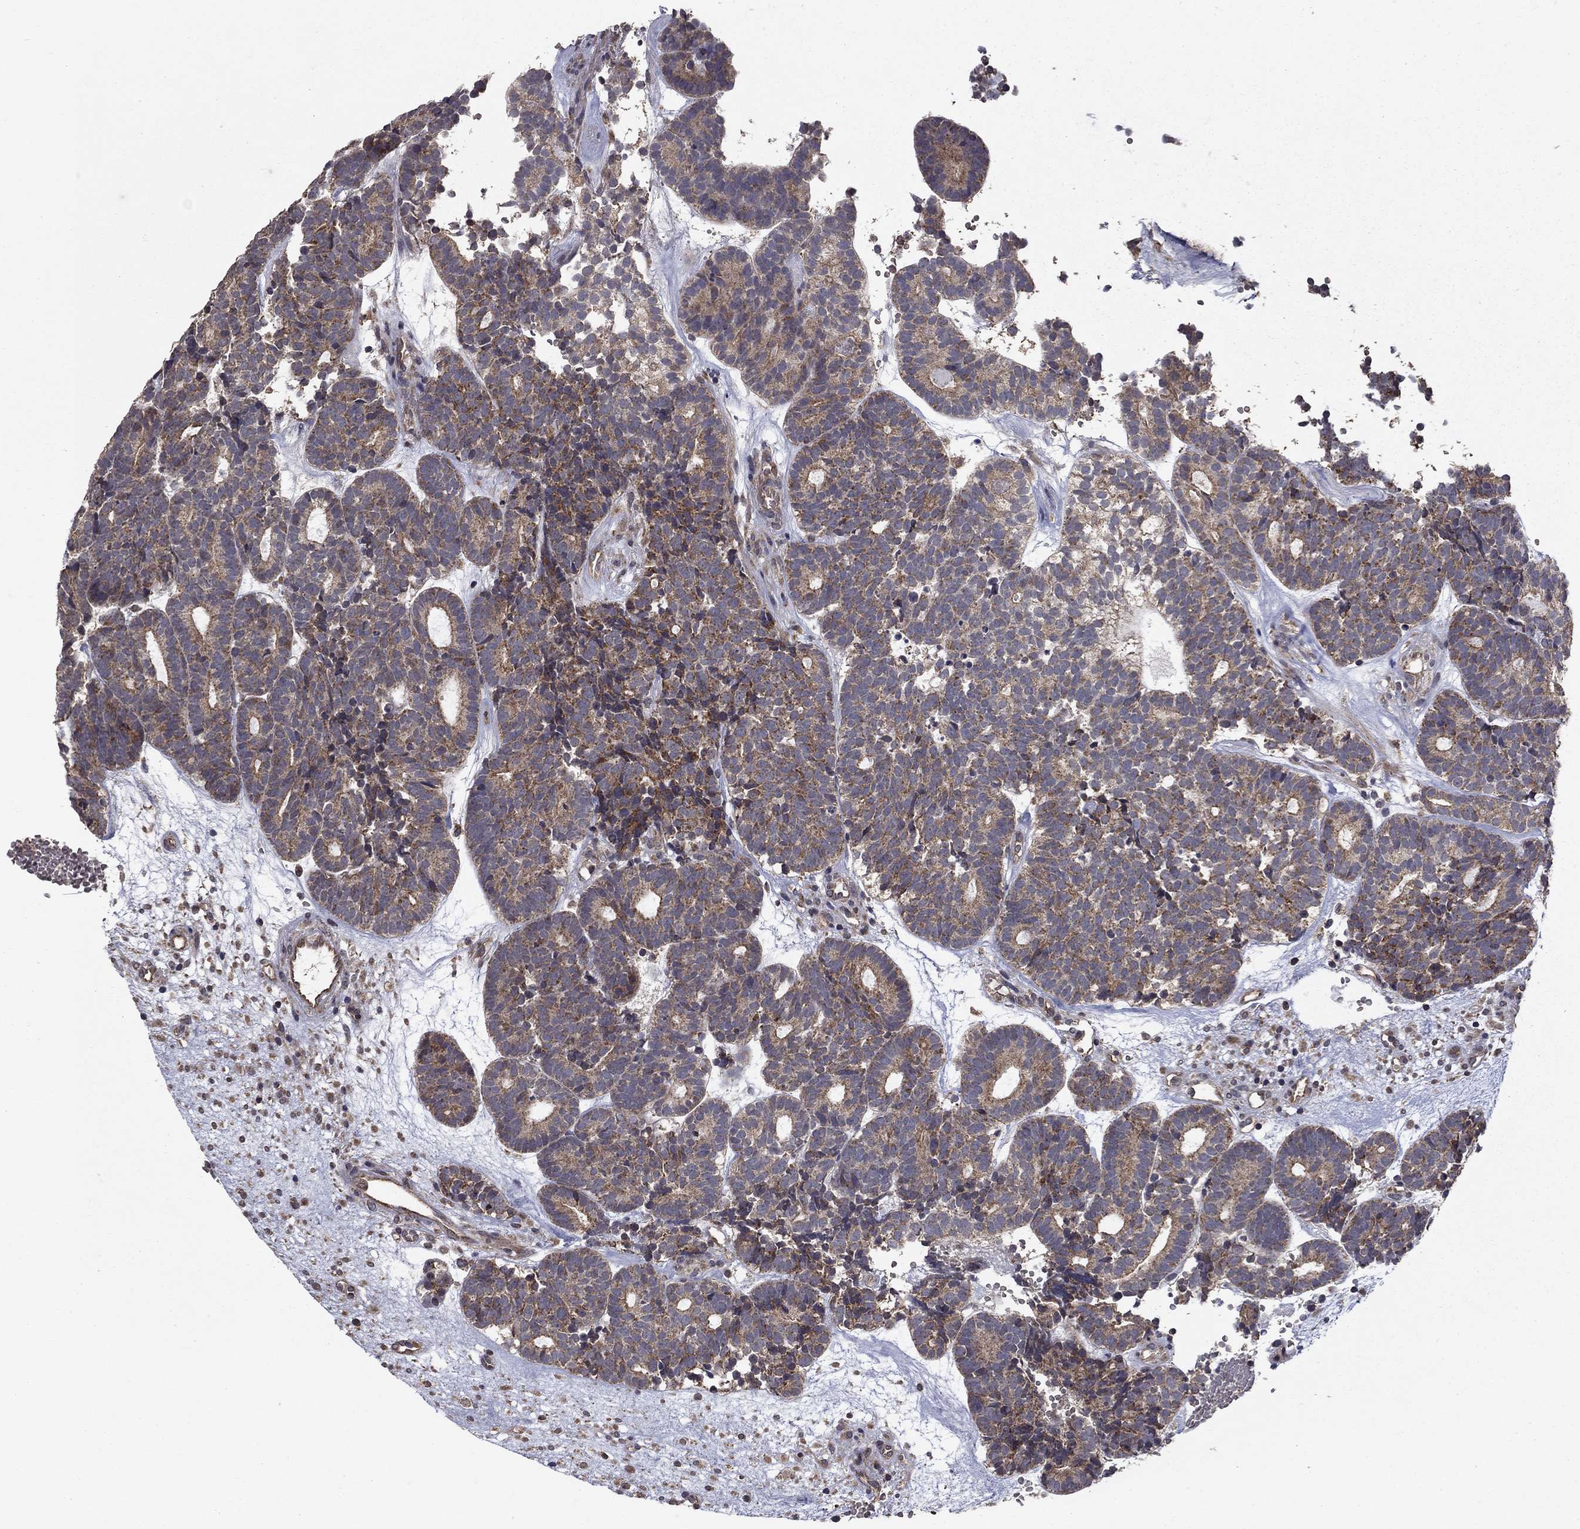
{"staining": {"intensity": "moderate", "quantity": "25%-75%", "location": "cytoplasmic/membranous"}, "tissue": "head and neck cancer", "cell_type": "Tumor cells", "image_type": "cancer", "snomed": [{"axis": "morphology", "description": "Adenocarcinoma, NOS"}, {"axis": "topography", "description": "Head-Neck"}], "caption": "Immunohistochemical staining of head and neck cancer (adenocarcinoma) shows moderate cytoplasmic/membranous protein expression in approximately 25%-75% of tumor cells.", "gene": "SLC2A13", "patient": {"sex": "female", "age": 81}}